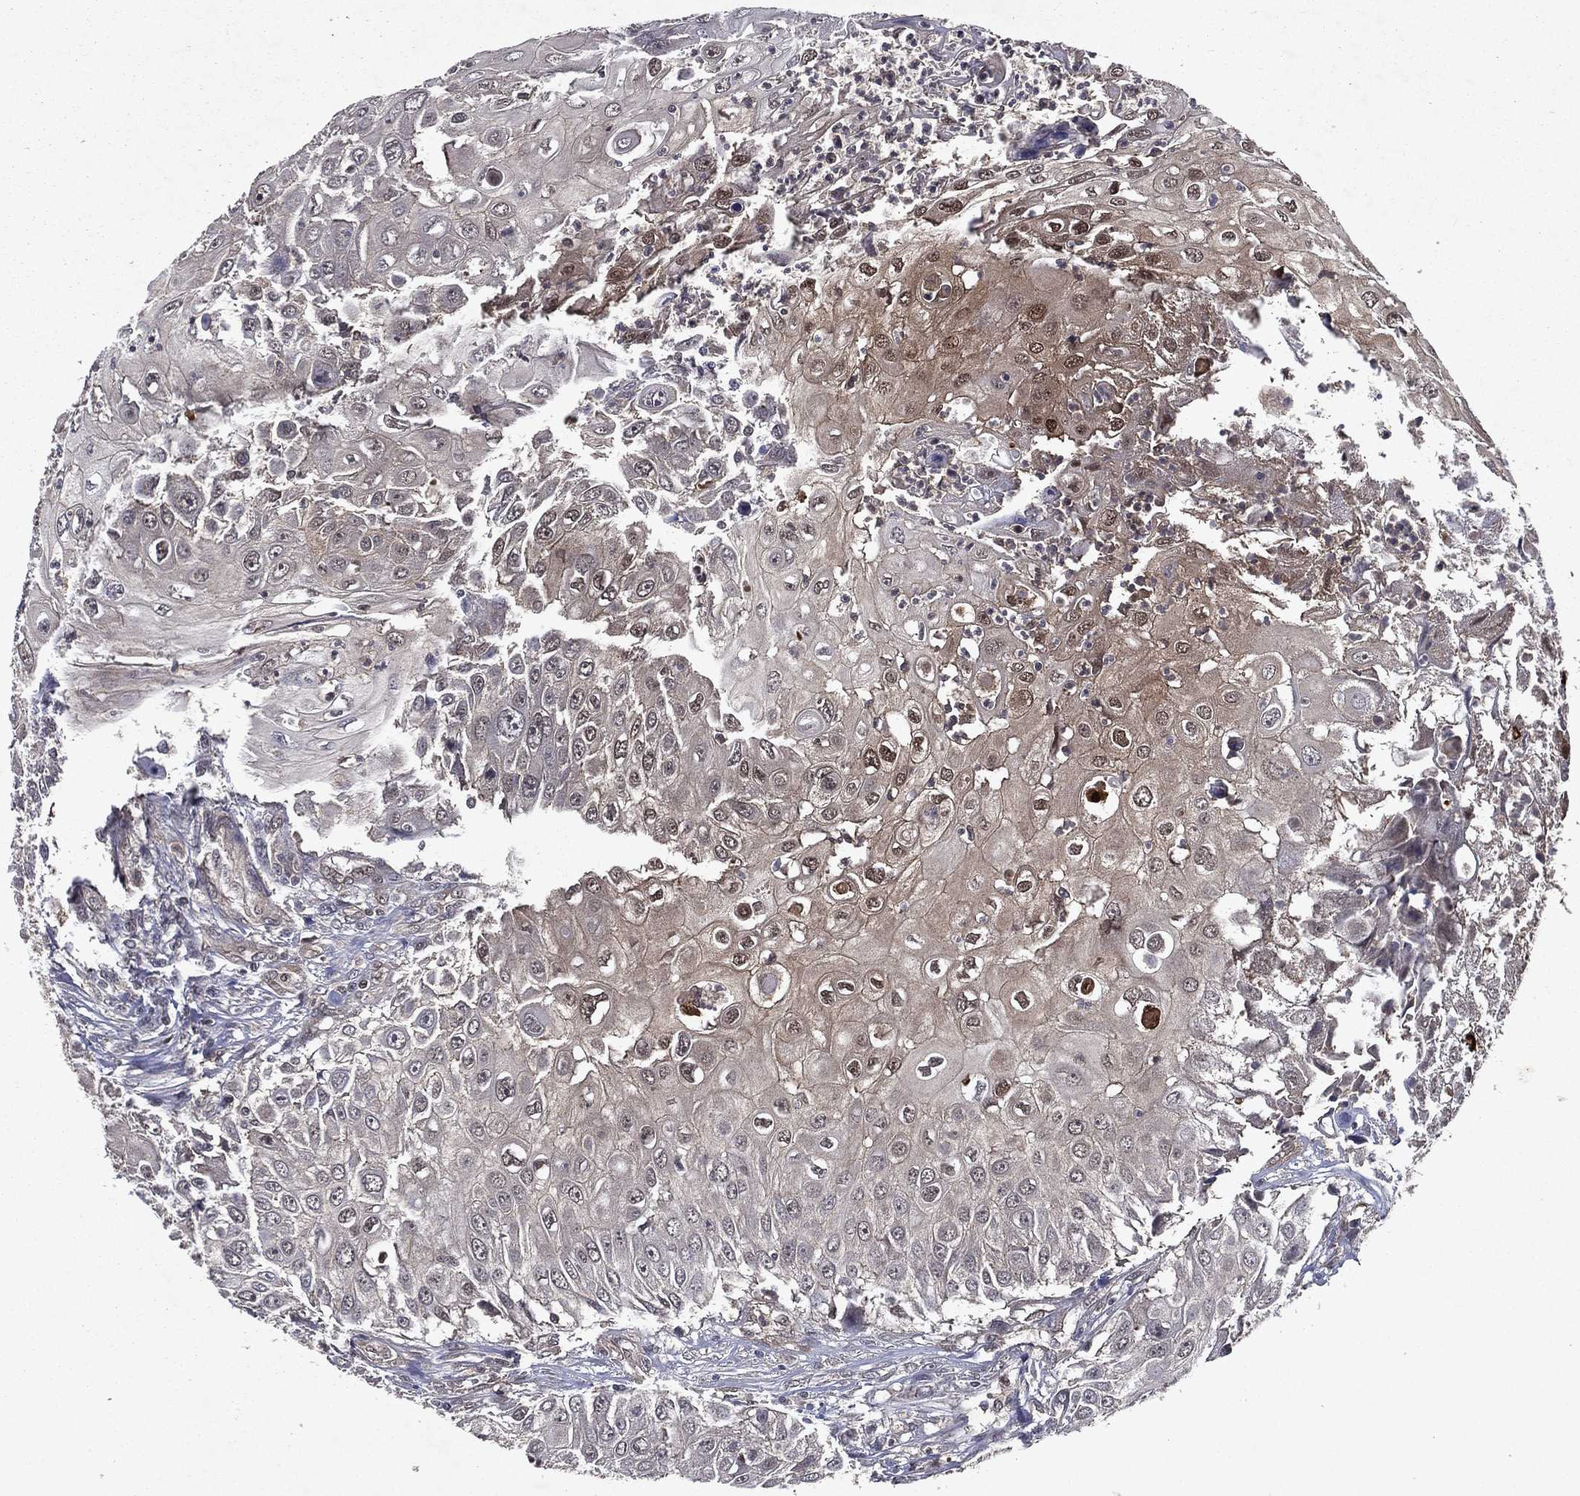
{"staining": {"intensity": "moderate", "quantity": "<25%", "location": "cytoplasmic/membranous,nuclear"}, "tissue": "urothelial cancer", "cell_type": "Tumor cells", "image_type": "cancer", "snomed": [{"axis": "morphology", "description": "Urothelial carcinoma, High grade"}, {"axis": "topography", "description": "Urinary bladder"}], "caption": "Urothelial carcinoma (high-grade) stained with a protein marker demonstrates moderate staining in tumor cells.", "gene": "FGD1", "patient": {"sex": "female", "age": 79}}